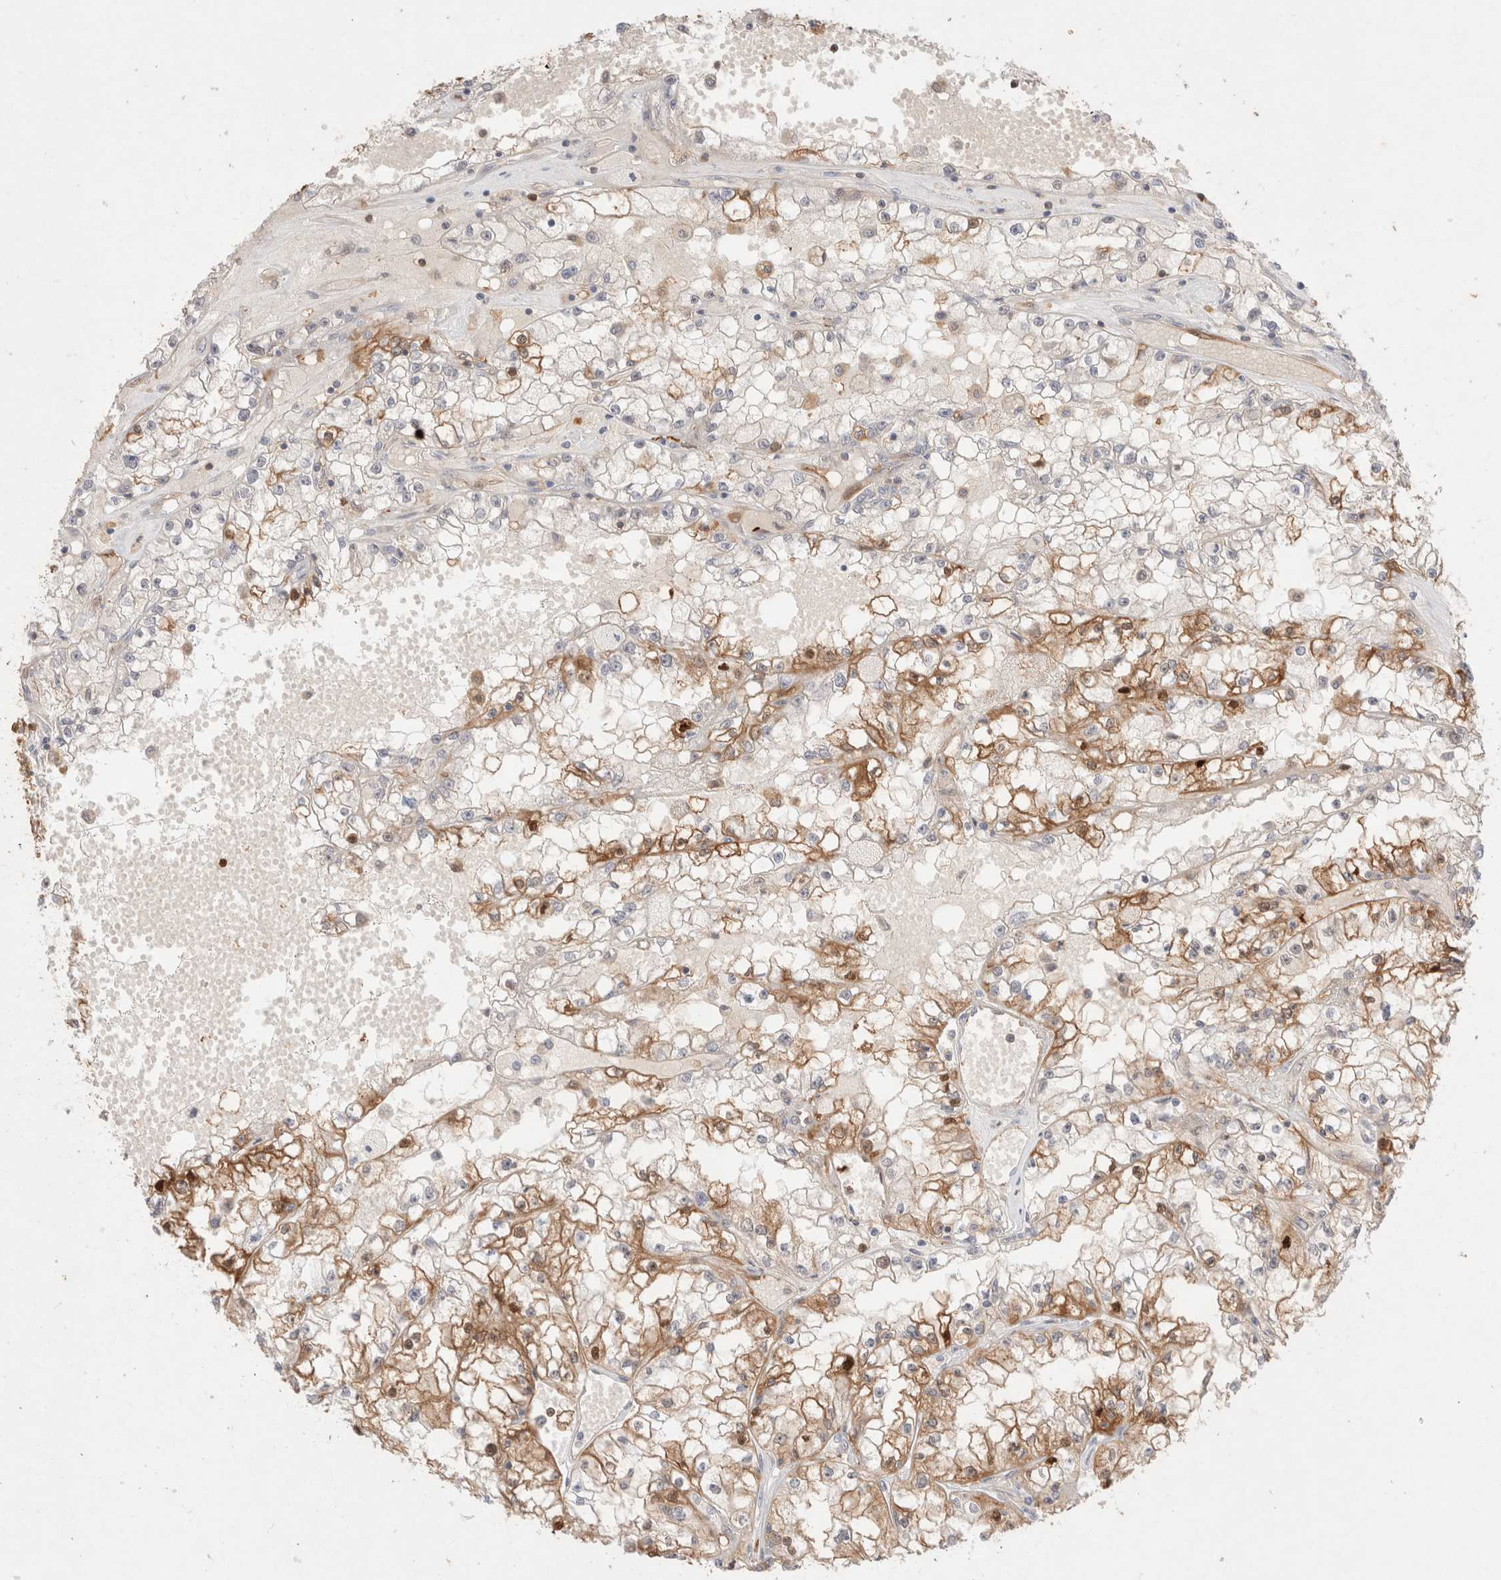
{"staining": {"intensity": "moderate", "quantity": ">75%", "location": "cytoplasmic/membranous,nuclear"}, "tissue": "renal cancer", "cell_type": "Tumor cells", "image_type": "cancer", "snomed": [{"axis": "morphology", "description": "Adenocarcinoma, NOS"}, {"axis": "topography", "description": "Kidney"}], "caption": "Immunohistochemistry histopathology image of neoplastic tissue: human adenocarcinoma (renal) stained using immunohistochemistry (IHC) reveals medium levels of moderate protein expression localized specifically in the cytoplasmic/membranous and nuclear of tumor cells, appearing as a cytoplasmic/membranous and nuclear brown color.", "gene": "STARD10", "patient": {"sex": "male", "age": 56}}